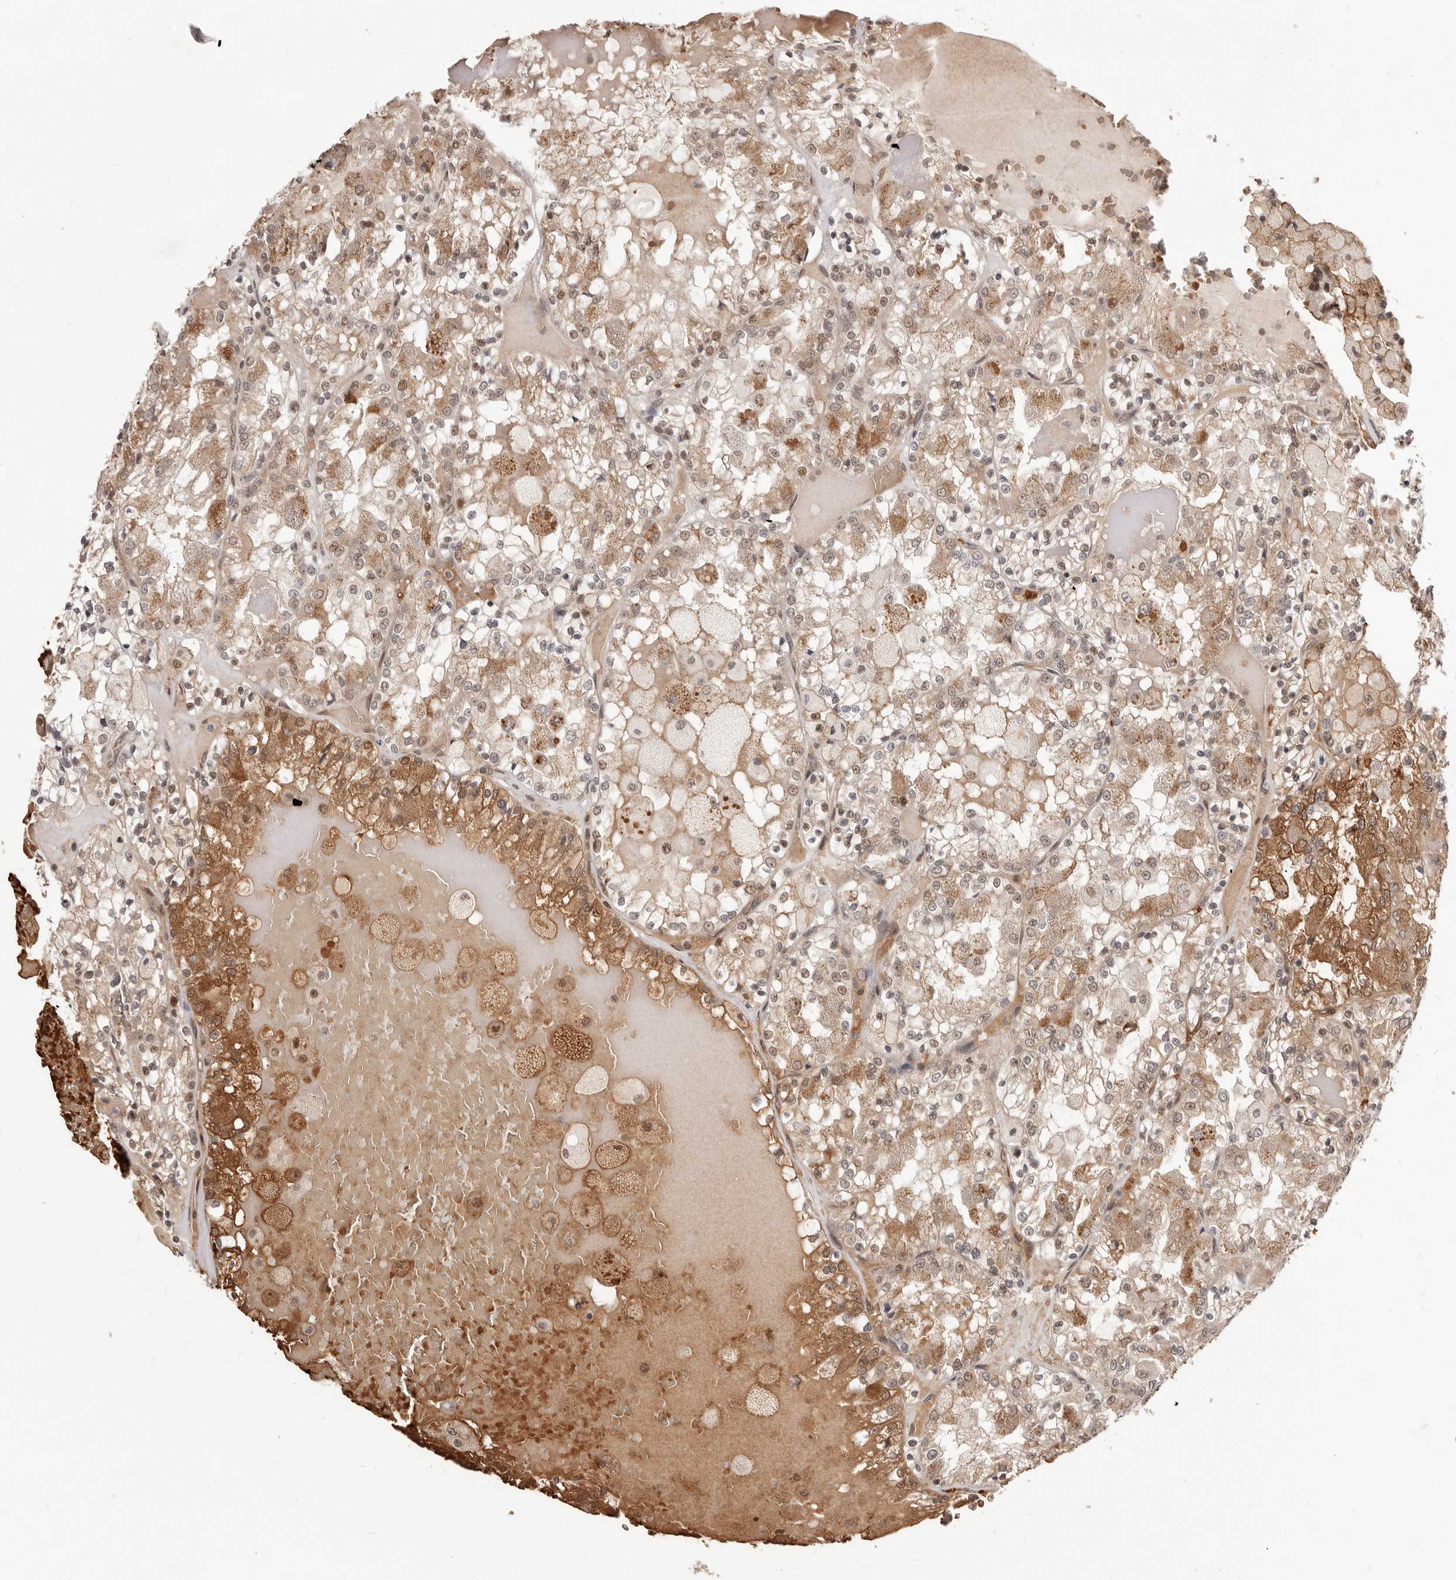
{"staining": {"intensity": "moderate", "quantity": ">75%", "location": "cytoplasmic/membranous,nuclear"}, "tissue": "renal cancer", "cell_type": "Tumor cells", "image_type": "cancer", "snomed": [{"axis": "morphology", "description": "Adenocarcinoma, NOS"}, {"axis": "topography", "description": "Kidney"}], "caption": "This is a photomicrograph of immunohistochemistry (IHC) staining of renal cancer, which shows moderate staining in the cytoplasmic/membranous and nuclear of tumor cells.", "gene": "NCOA3", "patient": {"sex": "female", "age": 56}}